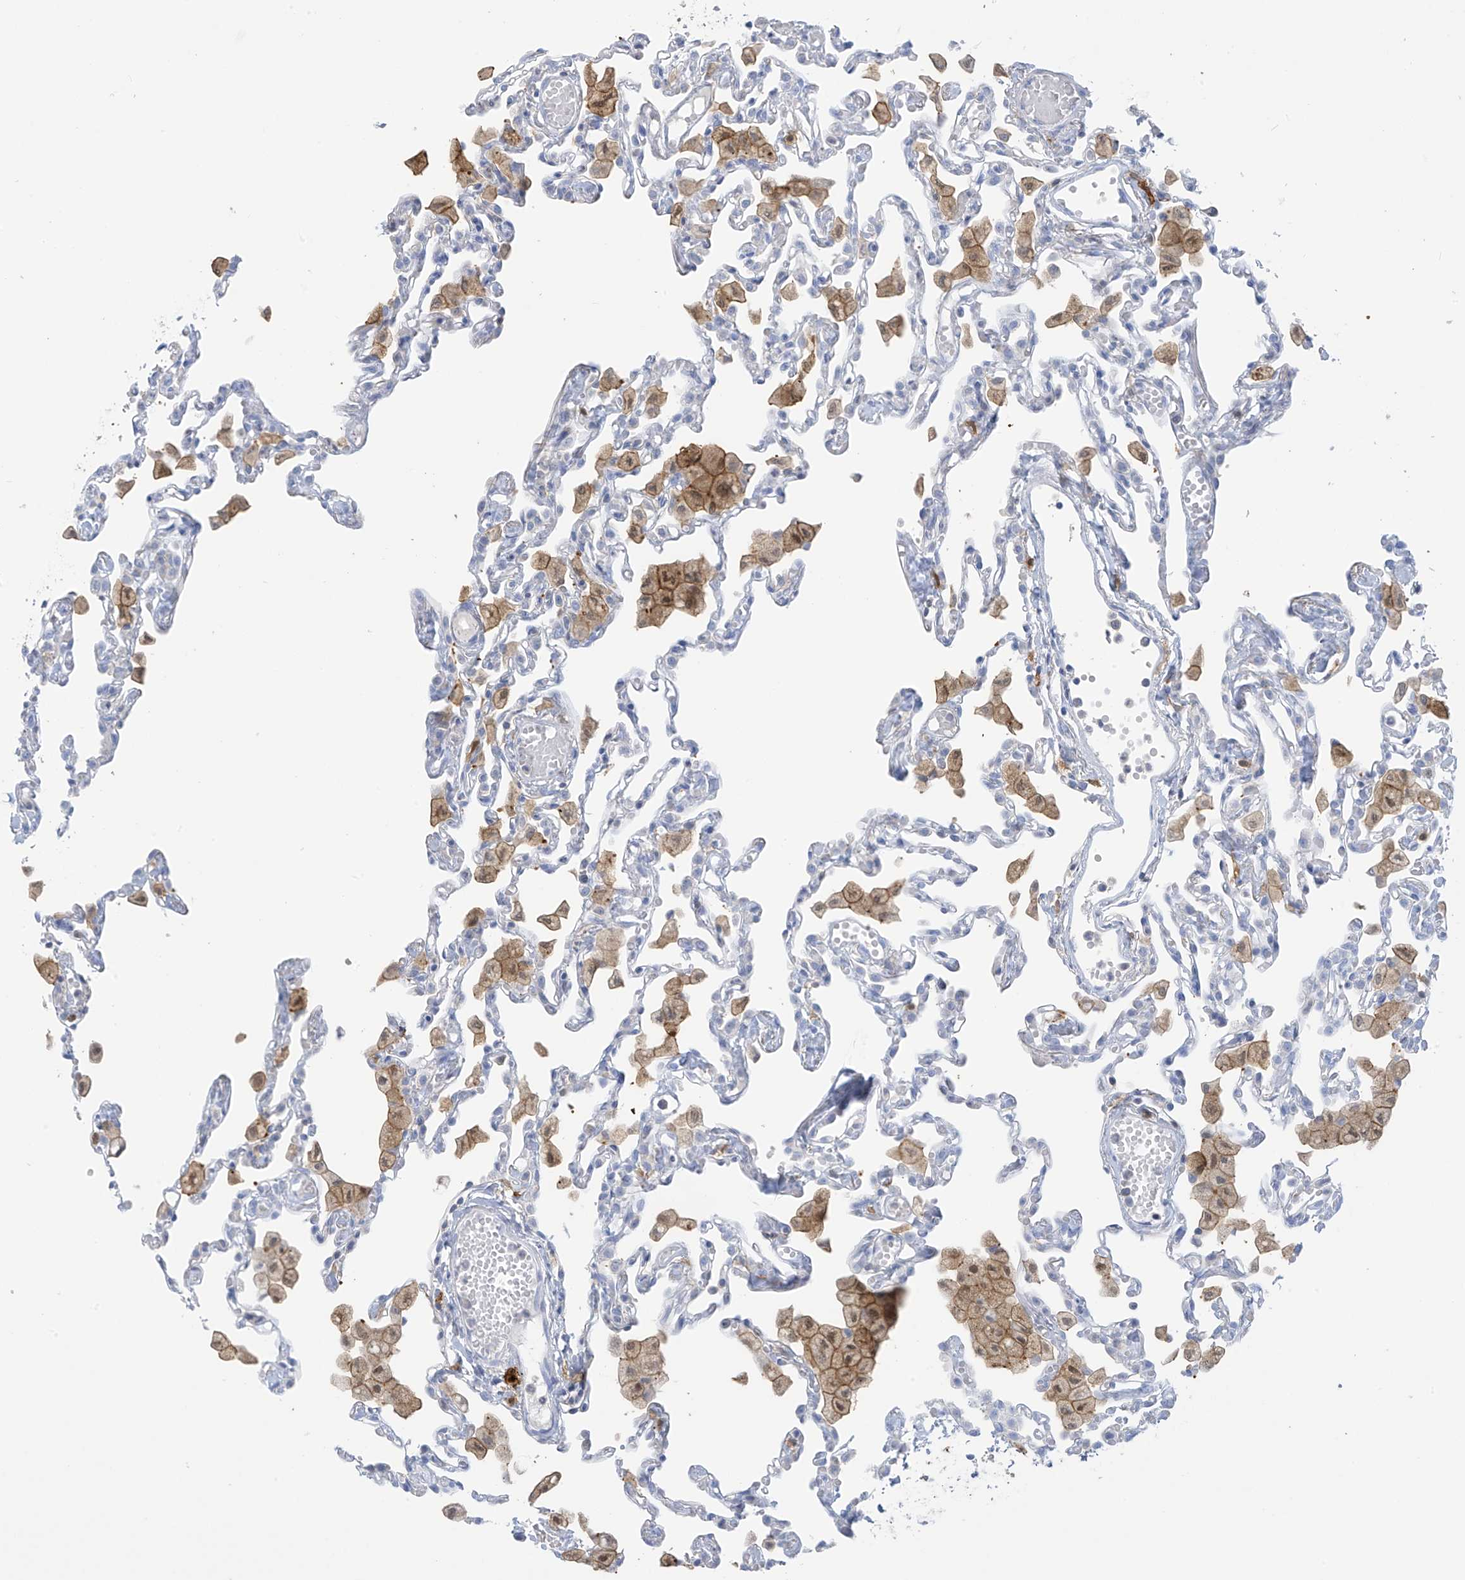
{"staining": {"intensity": "negative", "quantity": "none", "location": "none"}, "tissue": "lung", "cell_type": "Alveolar cells", "image_type": "normal", "snomed": [{"axis": "morphology", "description": "Normal tissue, NOS"}, {"axis": "topography", "description": "Bronchus"}, {"axis": "topography", "description": "Lung"}], "caption": "Immunohistochemistry of normal human lung displays no staining in alveolar cells.", "gene": "TRMT2B", "patient": {"sex": "female", "age": 49}}